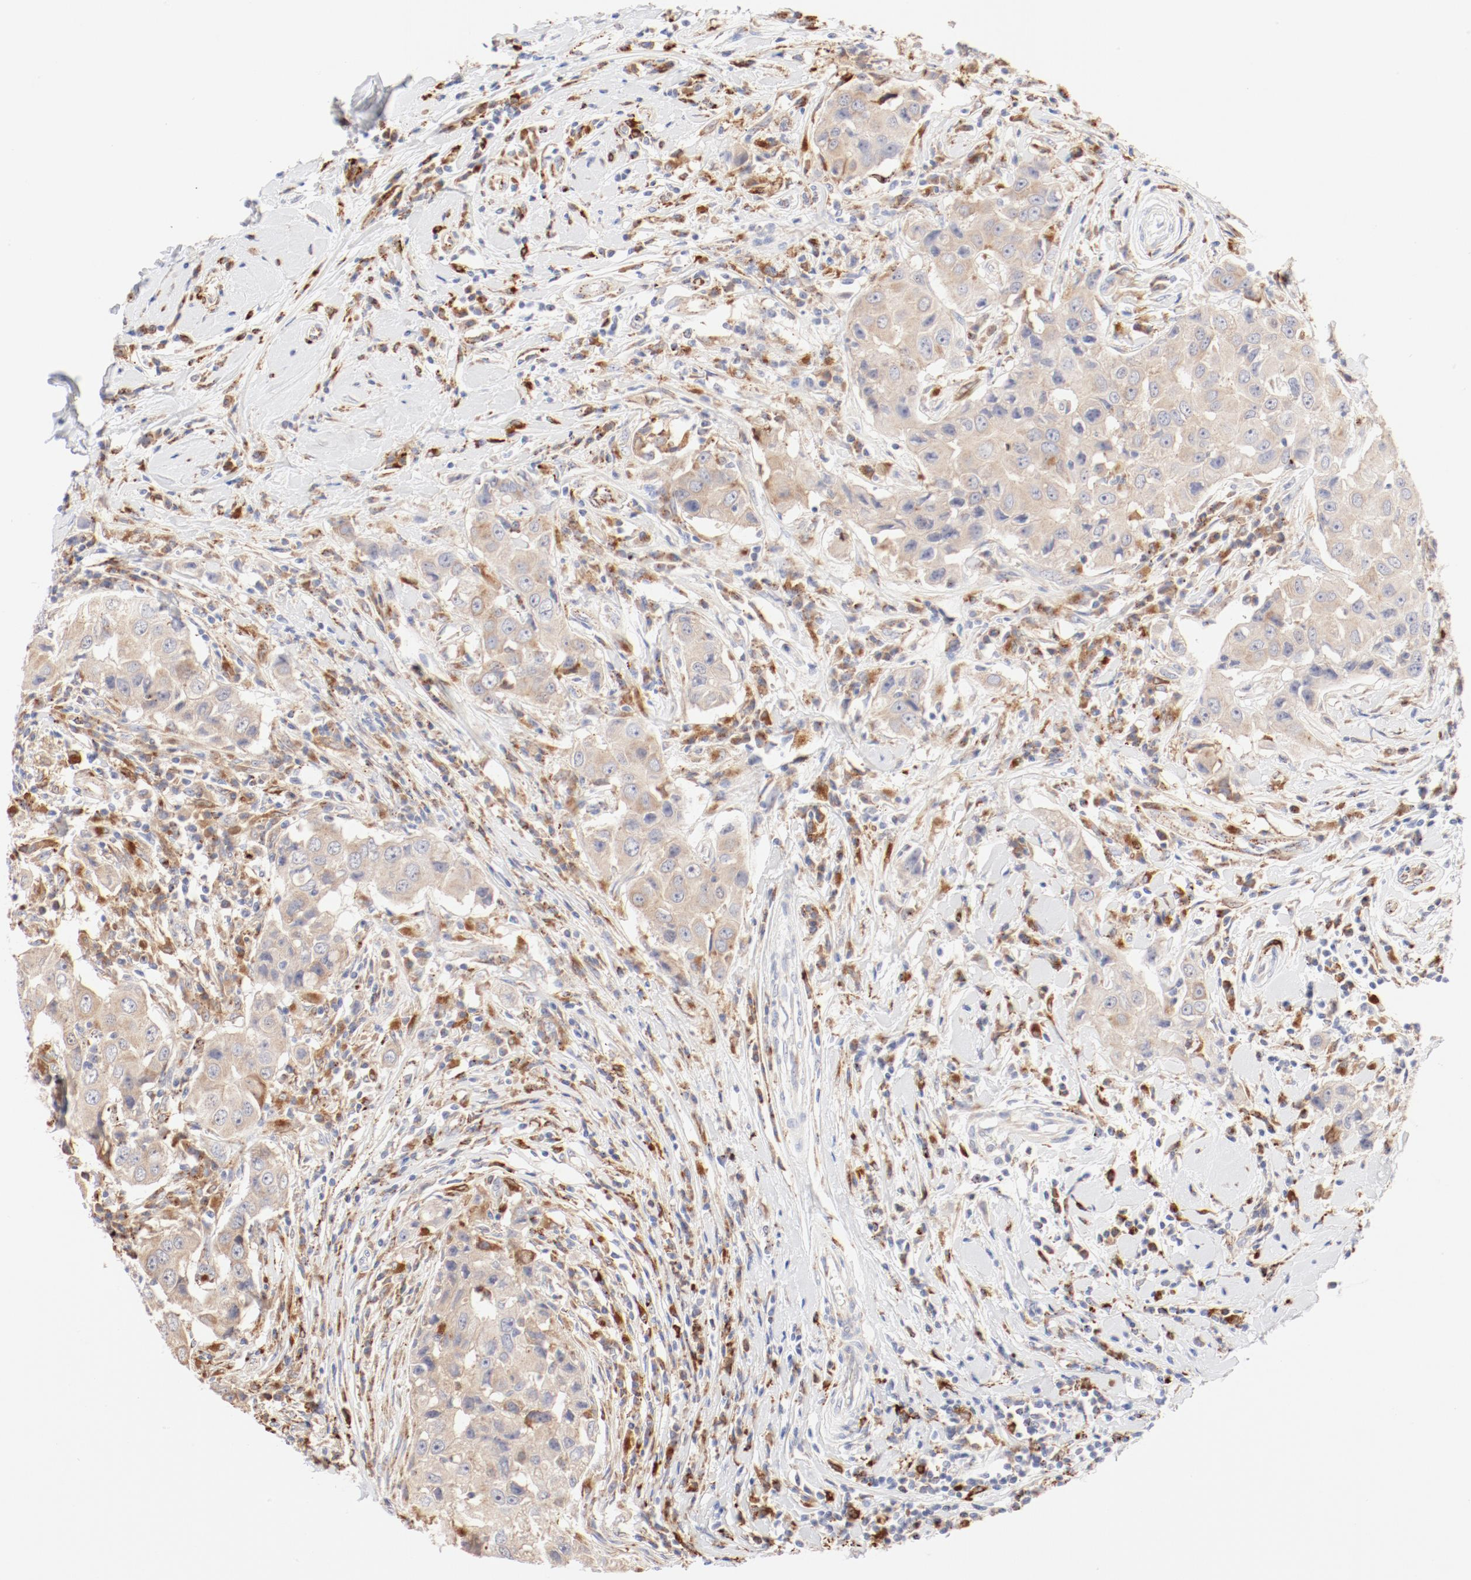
{"staining": {"intensity": "weak", "quantity": ">75%", "location": "cytoplasmic/membranous"}, "tissue": "breast cancer", "cell_type": "Tumor cells", "image_type": "cancer", "snomed": [{"axis": "morphology", "description": "Duct carcinoma"}, {"axis": "topography", "description": "Breast"}], "caption": "Human breast cancer stained with a brown dye exhibits weak cytoplasmic/membranous positive expression in approximately >75% of tumor cells.", "gene": "CTSH", "patient": {"sex": "female", "age": 27}}